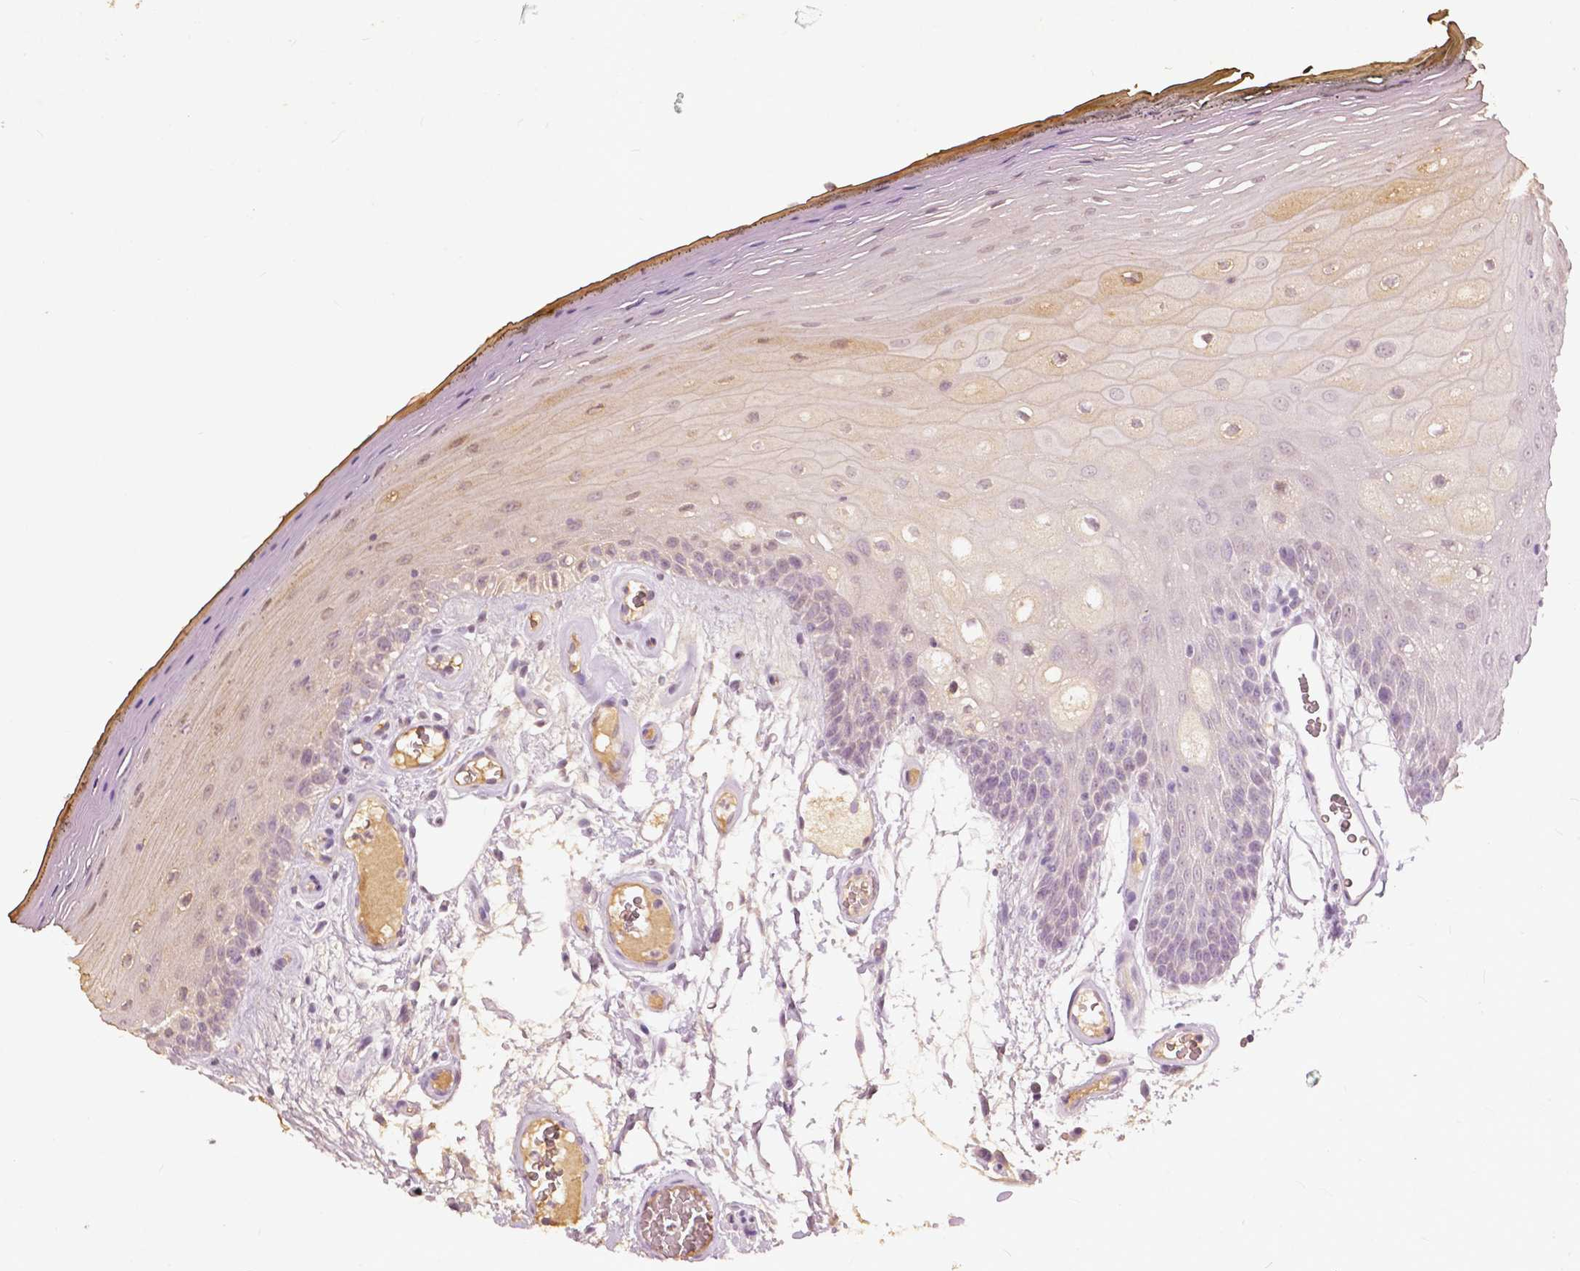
{"staining": {"intensity": "negative", "quantity": "none", "location": "none"}, "tissue": "oral mucosa", "cell_type": "Squamous epithelial cells", "image_type": "normal", "snomed": [{"axis": "morphology", "description": "Normal tissue, NOS"}, {"axis": "morphology", "description": "Squamous cell carcinoma, NOS"}, {"axis": "topography", "description": "Oral tissue"}, {"axis": "topography", "description": "Head-Neck"}], "caption": "This is an immunohistochemistry photomicrograph of unremarkable oral mucosa. There is no positivity in squamous epithelial cells.", "gene": "ANGPTL4", "patient": {"sex": "male", "age": 52}}